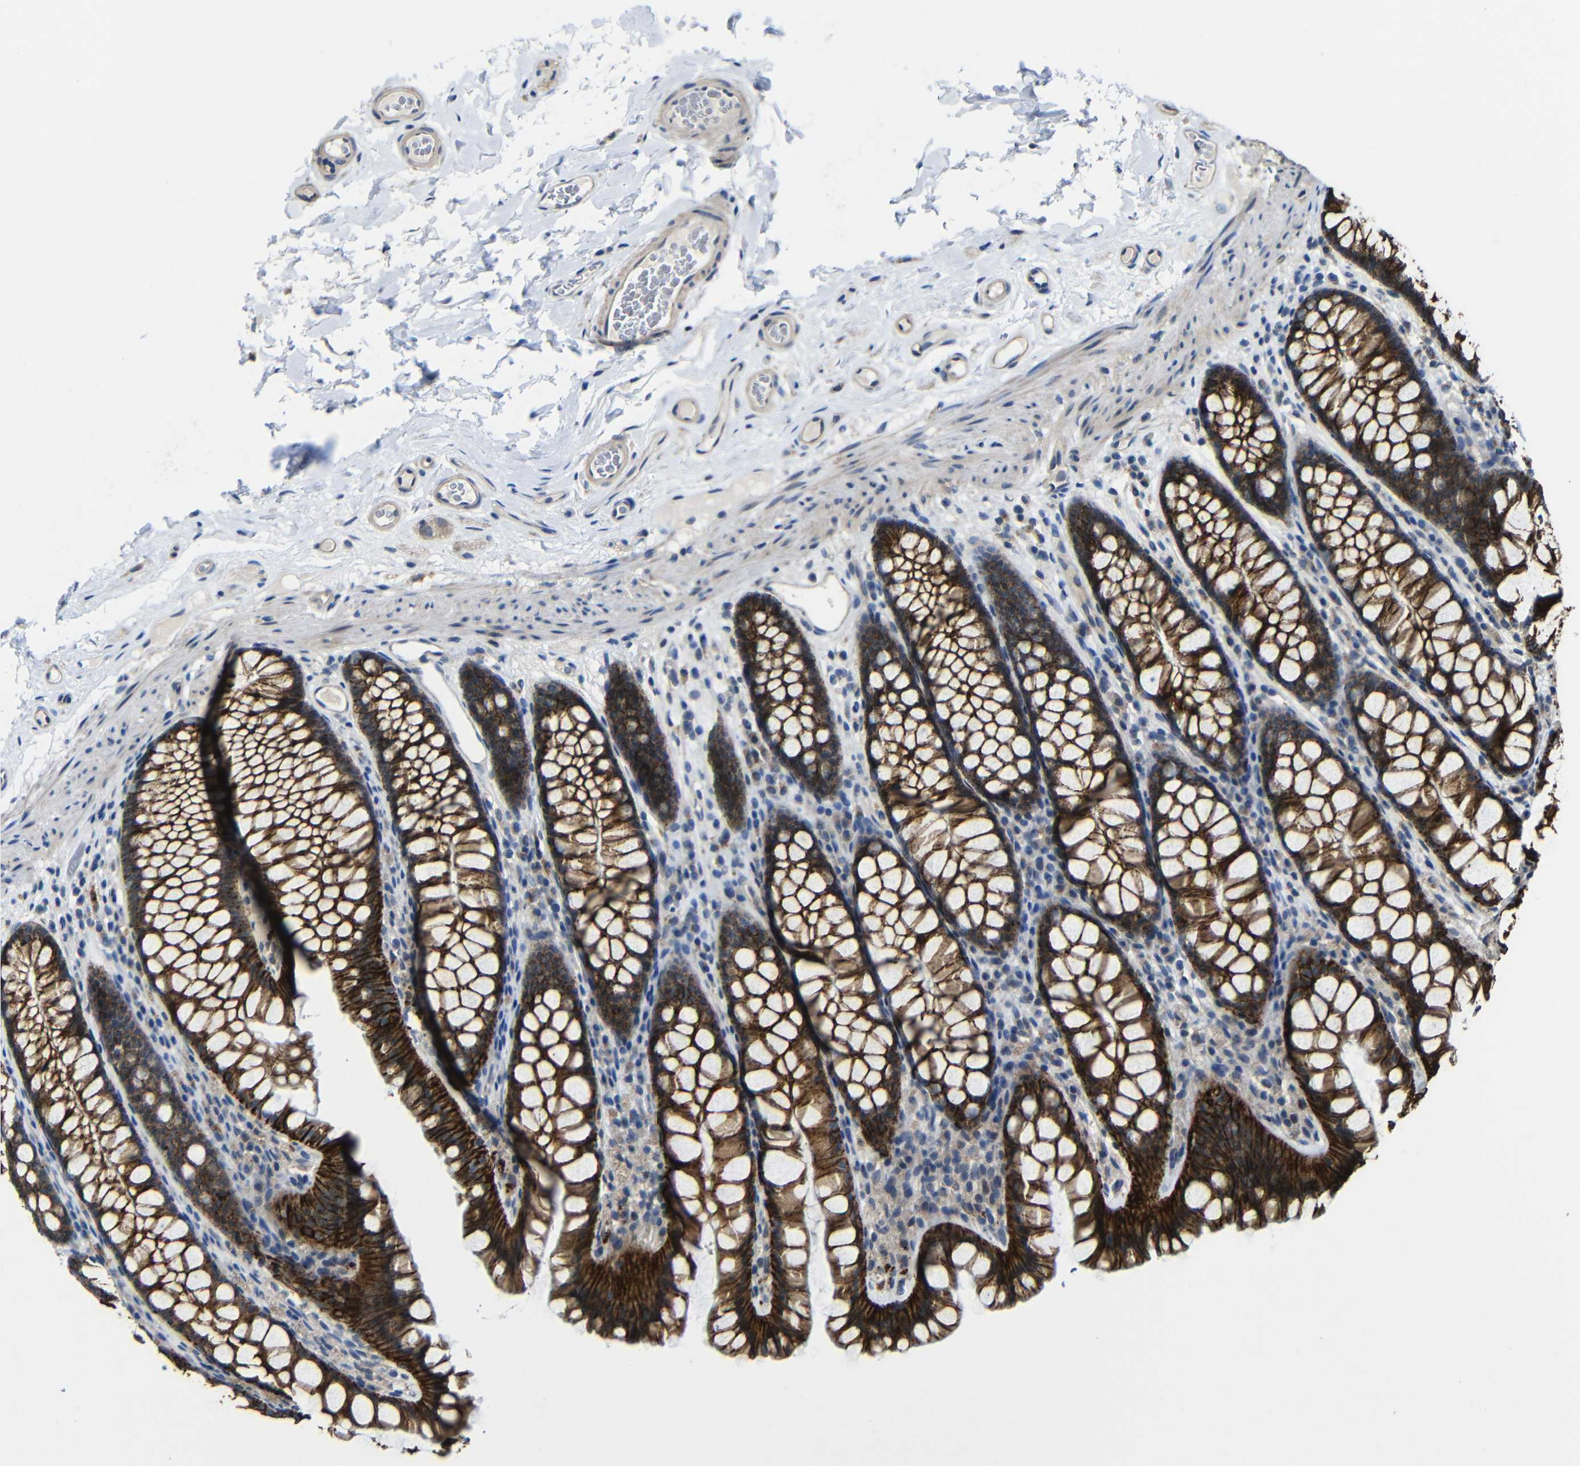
{"staining": {"intensity": "moderate", "quantity": ">75%", "location": "cytoplasmic/membranous"}, "tissue": "colon", "cell_type": "Endothelial cells", "image_type": "normal", "snomed": [{"axis": "morphology", "description": "Normal tissue, NOS"}, {"axis": "topography", "description": "Colon"}], "caption": "DAB immunohistochemical staining of normal colon displays moderate cytoplasmic/membranous protein positivity in about >75% of endothelial cells. Nuclei are stained in blue.", "gene": "ZNF90", "patient": {"sex": "female", "age": 55}}